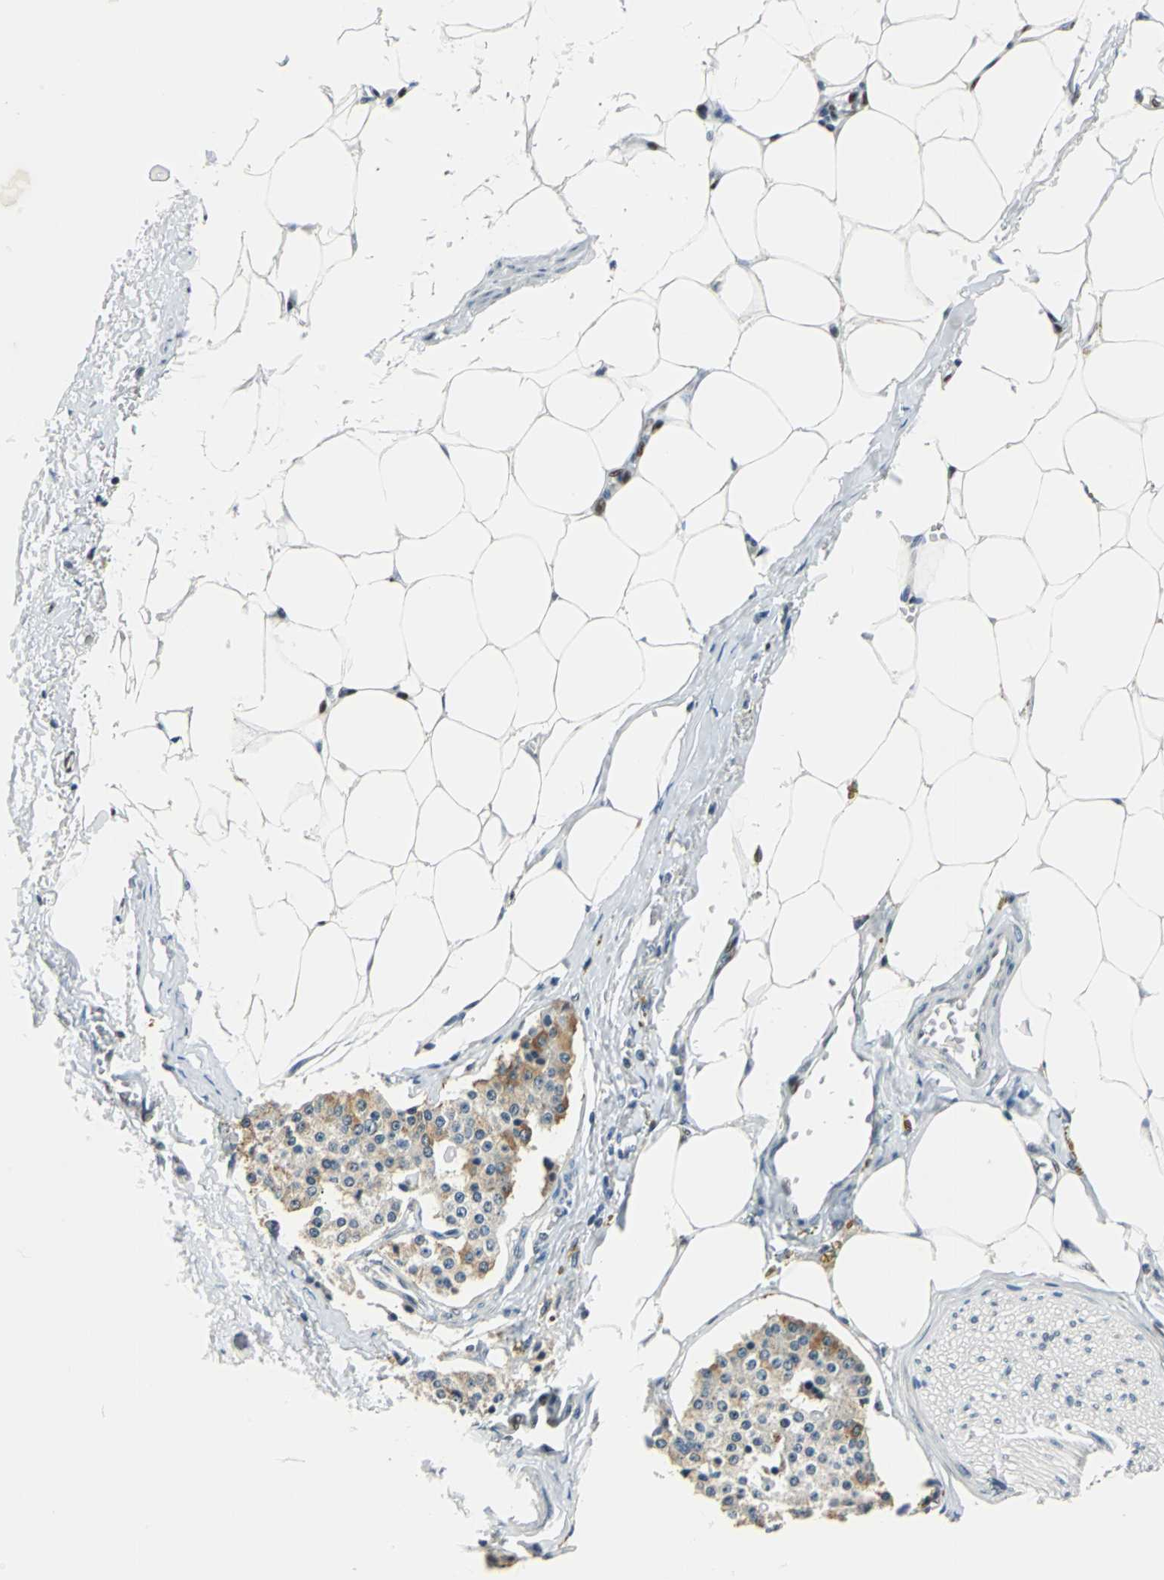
{"staining": {"intensity": "moderate", "quantity": "<25%", "location": "cytoplasmic/membranous"}, "tissue": "carcinoid", "cell_type": "Tumor cells", "image_type": "cancer", "snomed": [{"axis": "morphology", "description": "Carcinoid, malignant, NOS"}, {"axis": "topography", "description": "Colon"}], "caption": "Malignant carcinoid stained with IHC reveals moderate cytoplasmic/membranous positivity in approximately <25% of tumor cells.", "gene": "HCFC2", "patient": {"sex": "female", "age": 61}}